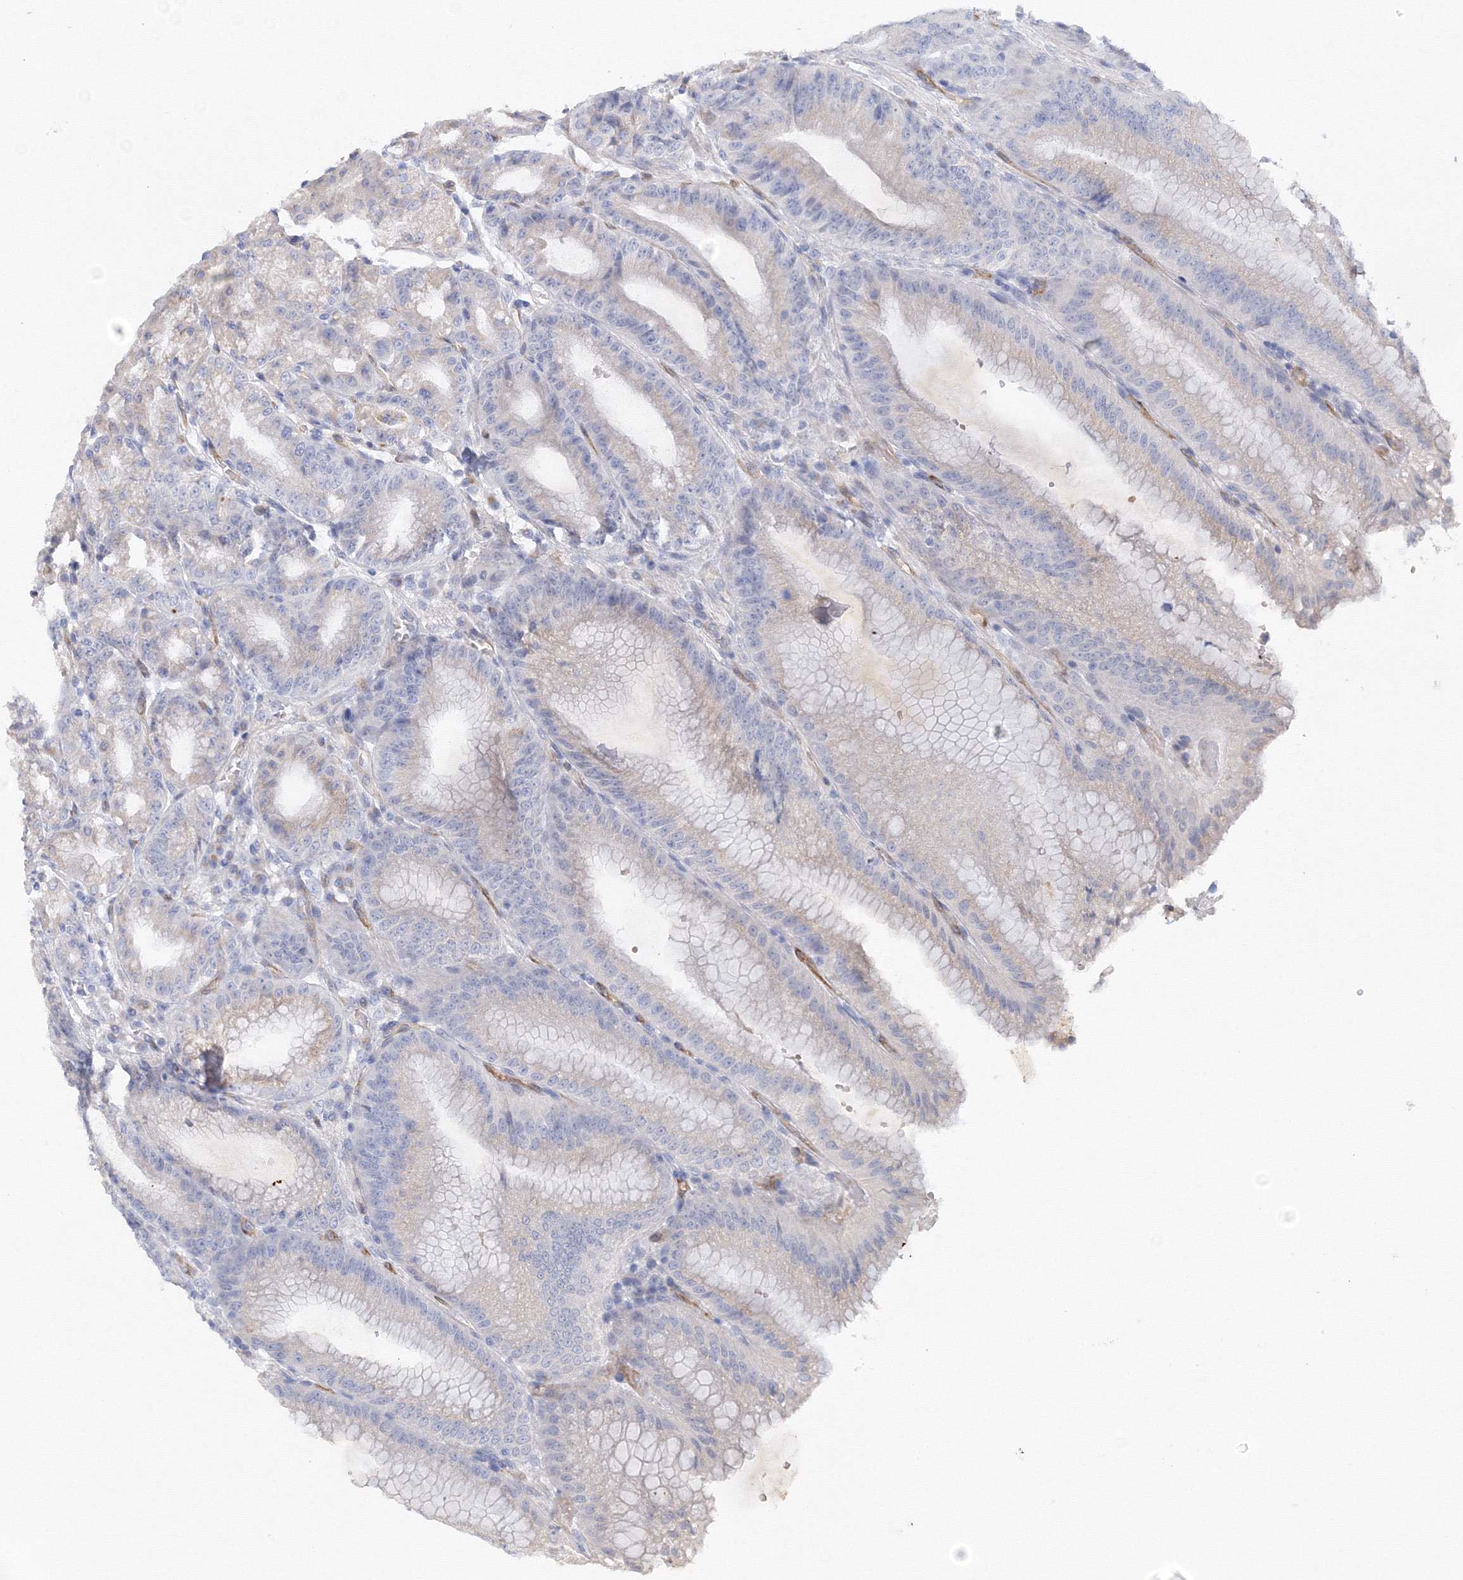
{"staining": {"intensity": "weak", "quantity": "<25%", "location": "cytoplasmic/membranous"}, "tissue": "stomach", "cell_type": "Glandular cells", "image_type": "normal", "snomed": [{"axis": "morphology", "description": "Normal tissue, NOS"}, {"axis": "topography", "description": "Stomach, upper"}, {"axis": "topography", "description": "Stomach, lower"}], "caption": "Immunohistochemical staining of benign stomach exhibits no significant expression in glandular cells.", "gene": "TAMM41", "patient": {"sex": "male", "age": 71}}